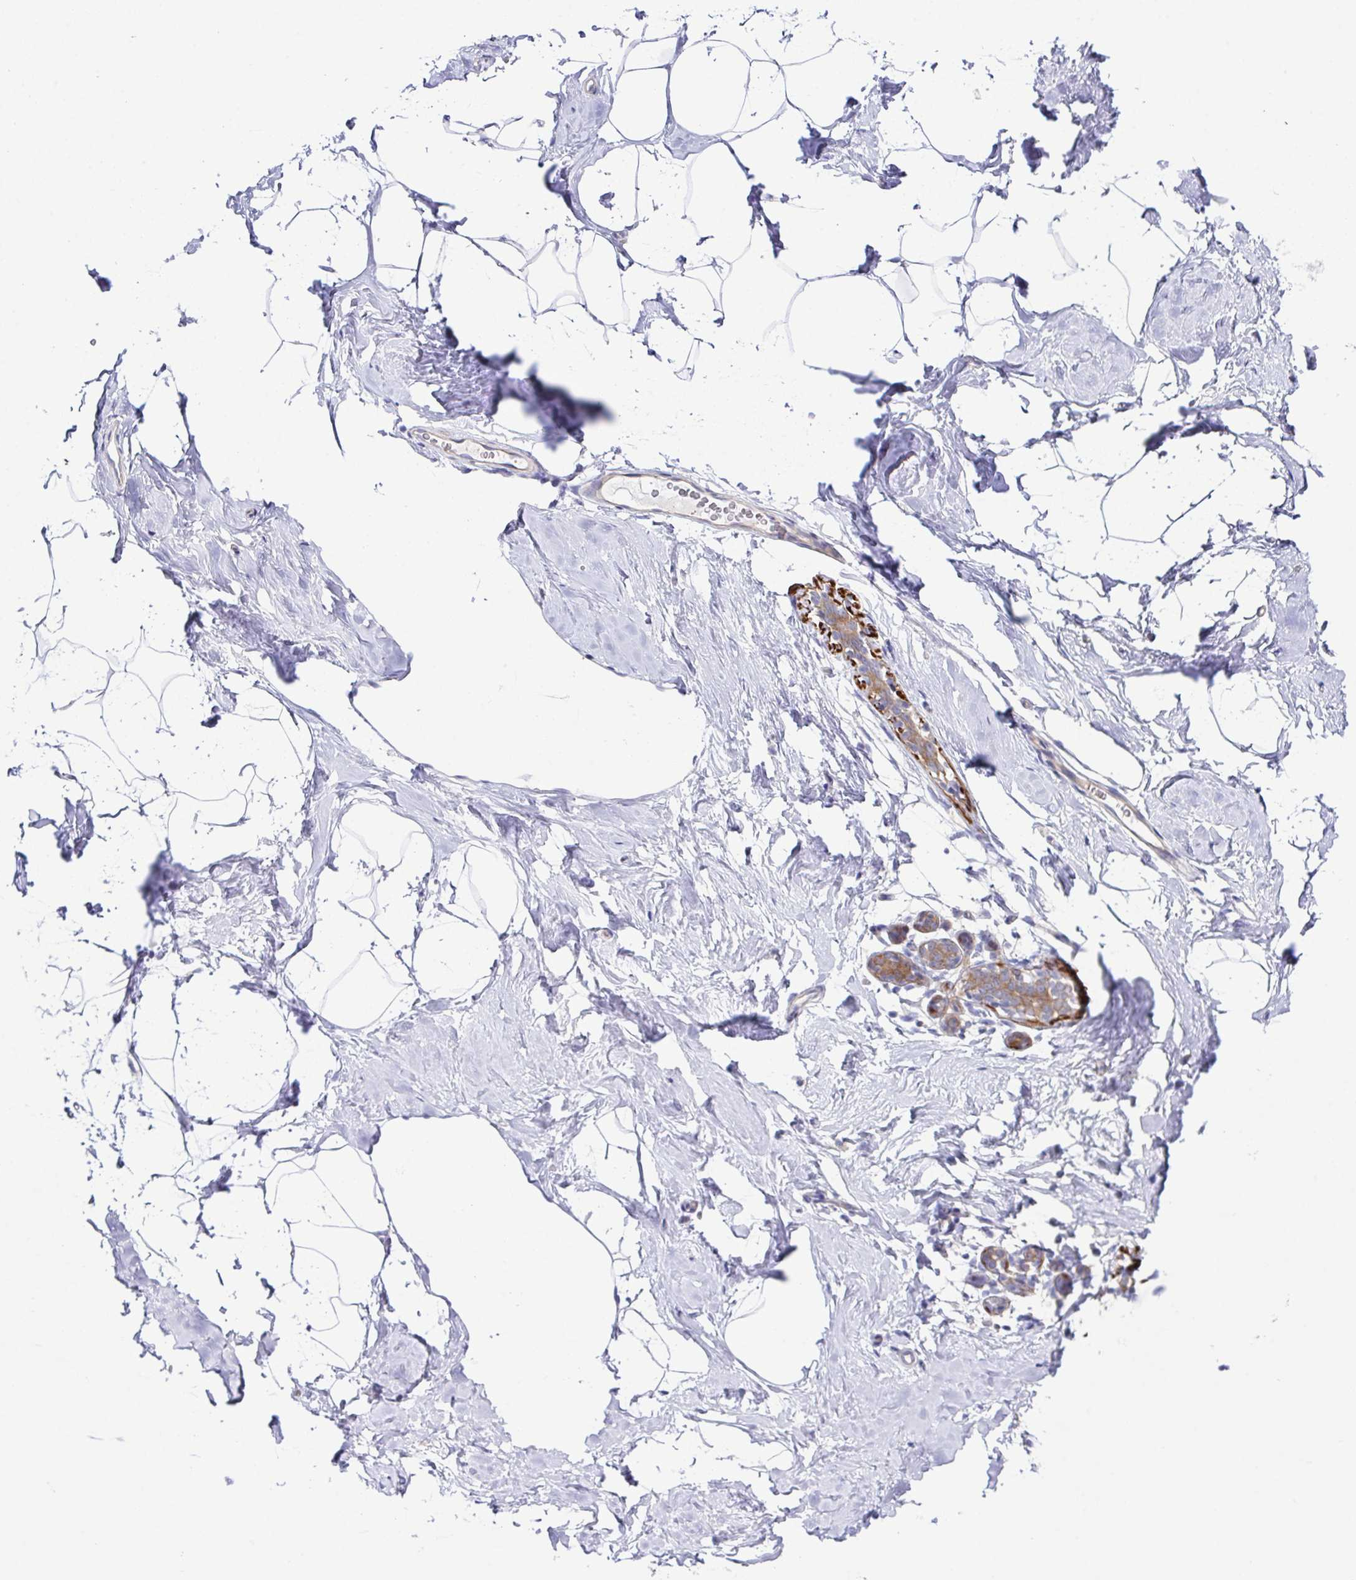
{"staining": {"intensity": "negative", "quantity": "none", "location": "none"}, "tissue": "breast", "cell_type": "Adipocytes", "image_type": "normal", "snomed": [{"axis": "morphology", "description": "Normal tissue, NOS"}, {"axis": "topography", "description": "Breast"}], "caption": "This image is of benign breast stained with IHC to label a protein in brown with the nuclei are counter-stained blue. There is no expression in adipocytes.", "gene": "CFAP97D1", "patient": {"sex": "female", "age": 32}}